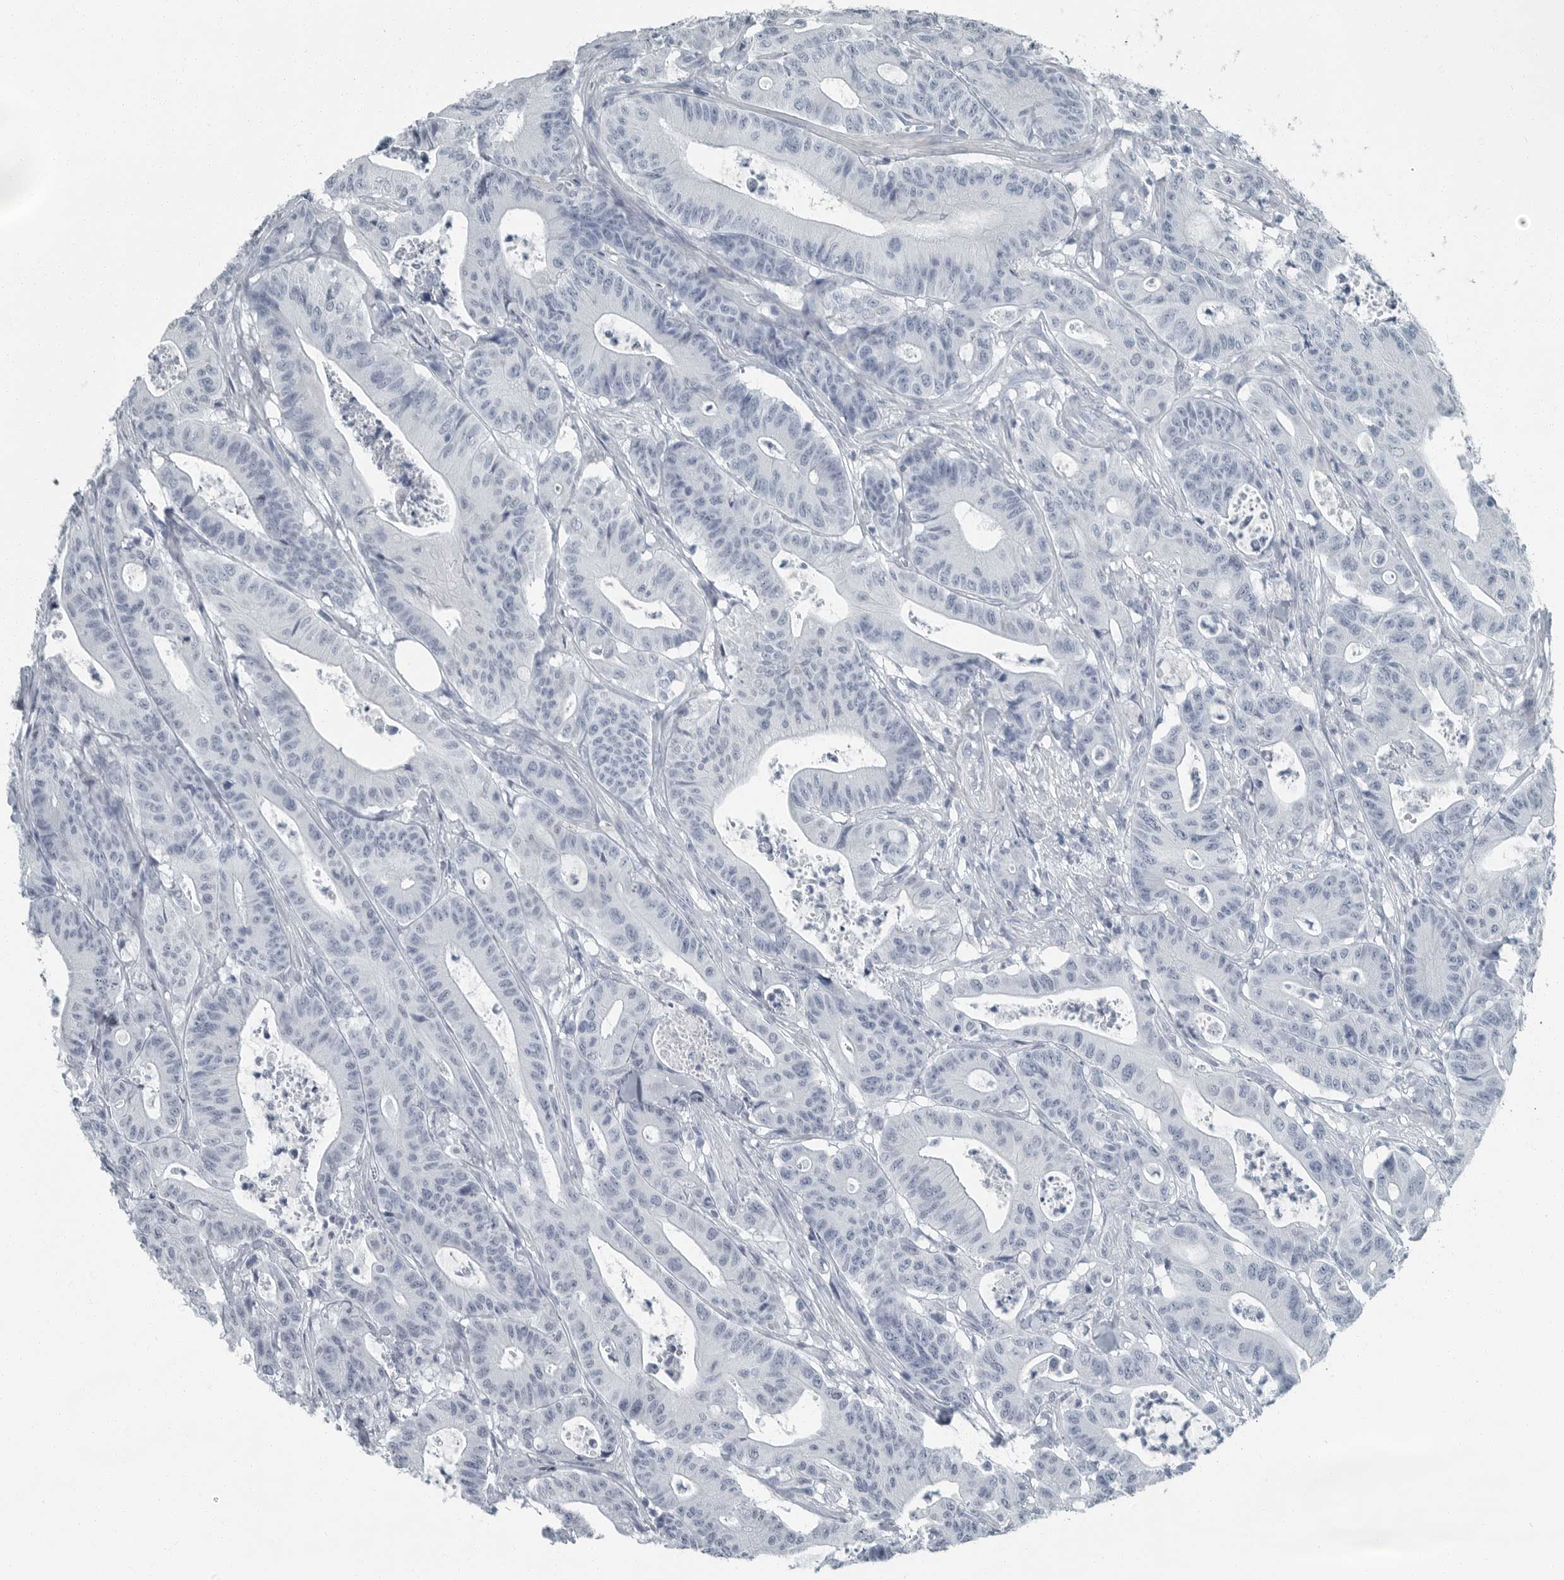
{"staining": {"intensity": "negative", "quantity": "none", "location": "none"}, "tissue": "colorectal cancer", "cell_type": "Tumor cells", "image_type": "cancer", "snomed": [{"axis": "morphology", "description": "Adenocarcinoma, NOS"}, {"axis": "topography", "description": "Colon"}], "caption": "This is an immunohistochemistry (IHC) image of human colorectal adenocarcinoma. There is no expression in tumor cells.", "gene": "FABP6", "patient": {"sex": "female", "age": 84}}